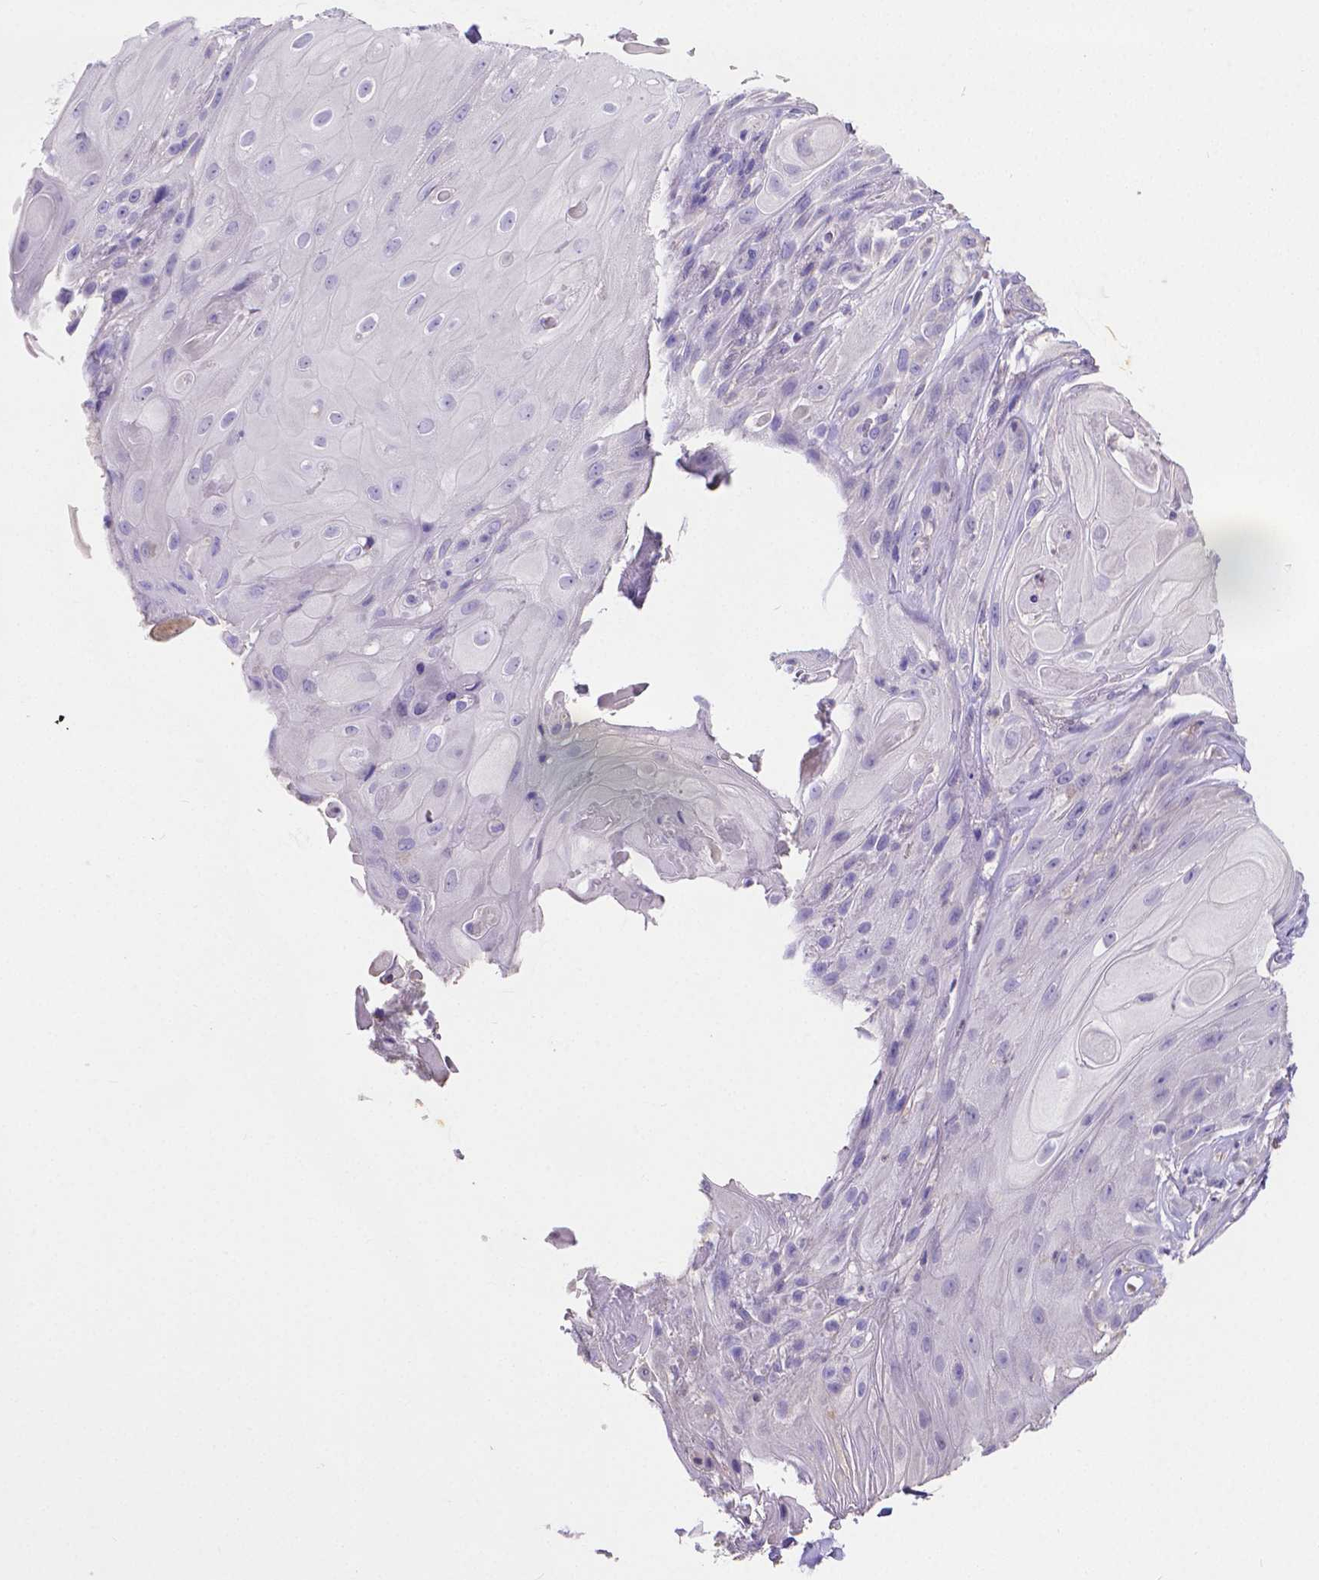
{"staining": {"intensity": "negative", "quantity": "none", "location": "none"}, "tissue": "skin cancer", "cell_type": "Tumor cells", "image_type": "cancer", "snomed": [{"axis": "morphology", "description": "Squamous cell carcinoma, NOS"}, {"axis": "topography", "description": "Skin"}], "caption": "DAB immunohistochemical staining of skin cancer (squamous cell carcinoma) reveals no significant staining in tumor cells.", "gene": "ATP6V1D", "patient": {"sex": "male", "age": 62}}